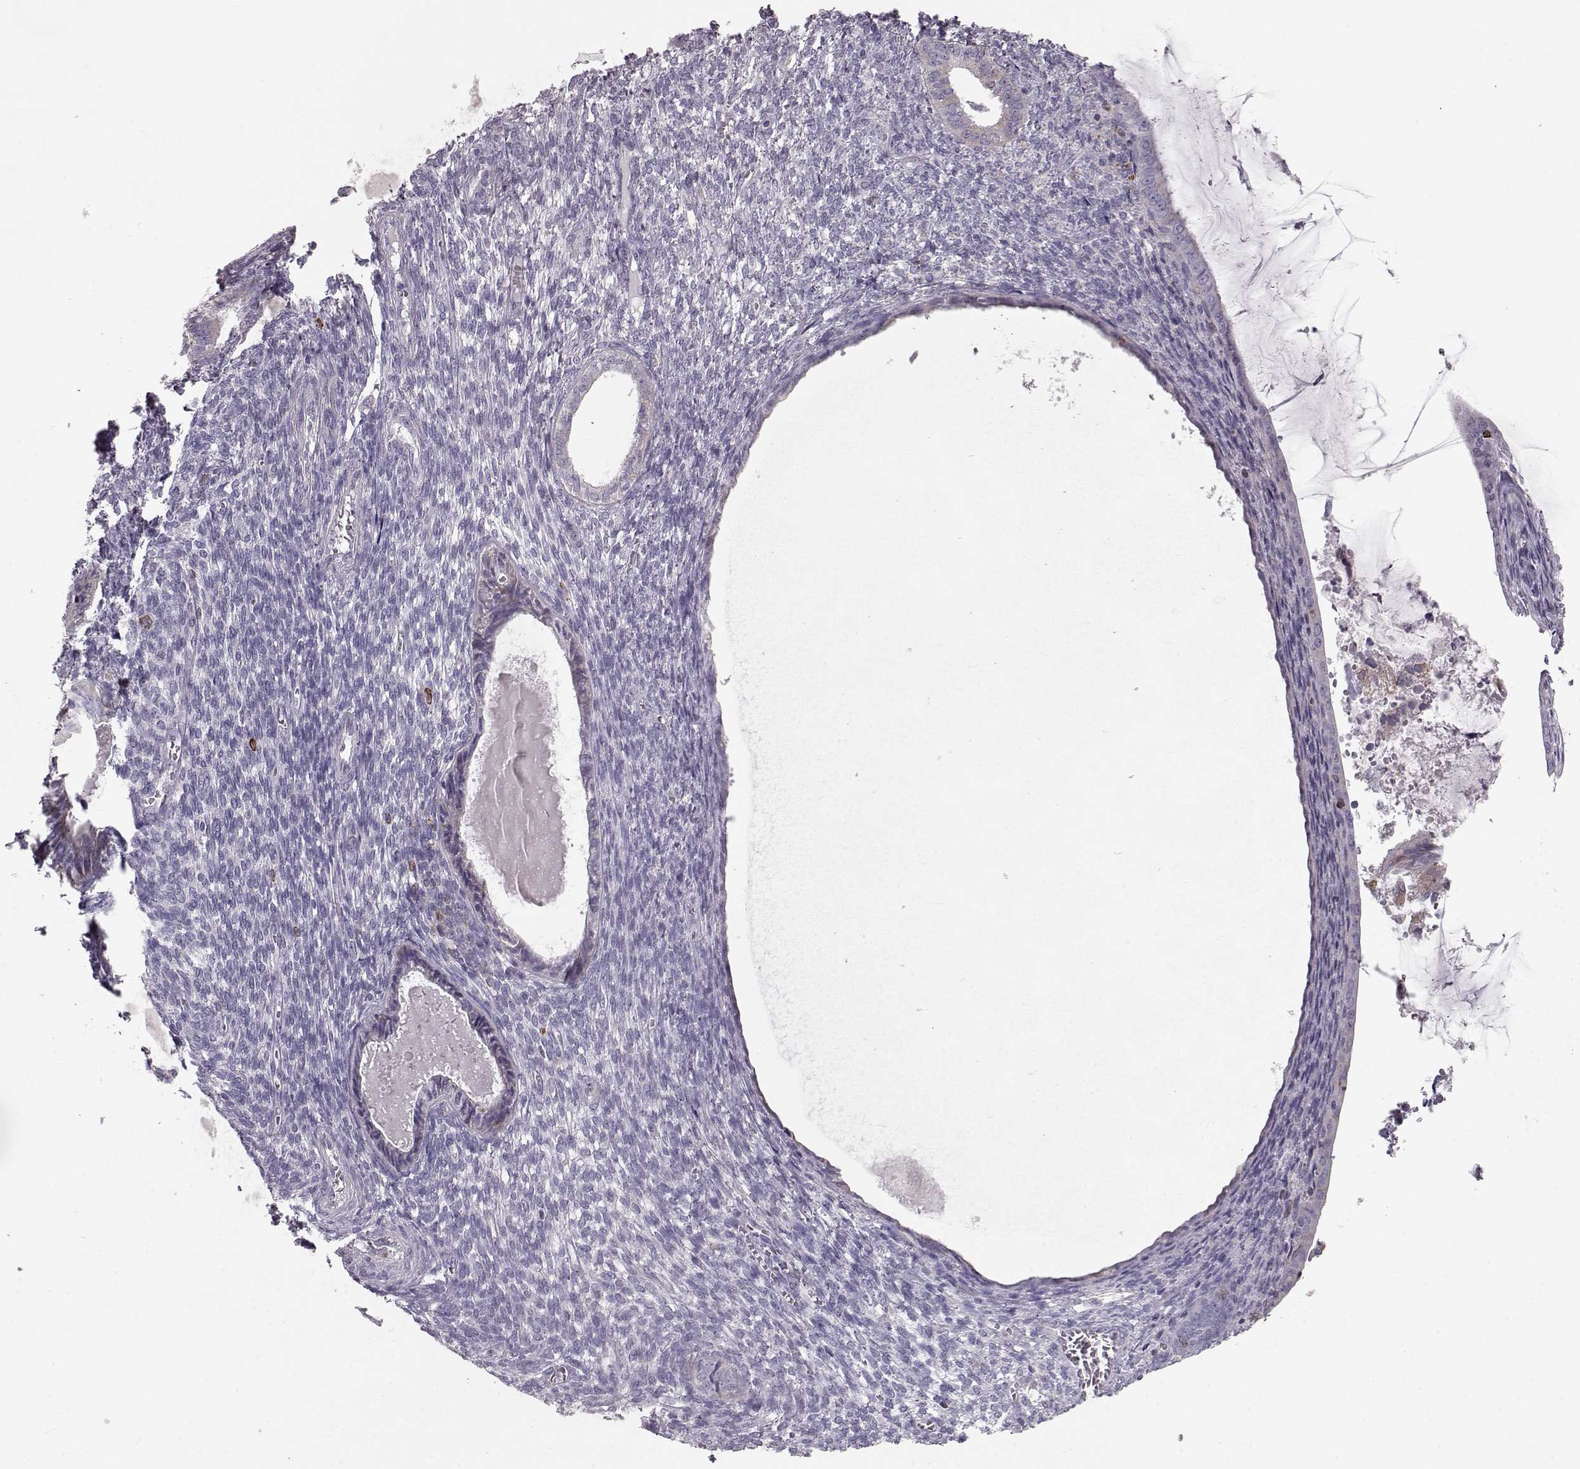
{"staining": {"intensity": "weak", "quantity": "<25%", "location": "cytoplasmic/membranous"}, "tissue": "endometrial cancer", "cell_type": "Tumor cells", "image_type": "cancer", "snomed": [{"axis": "morphology", "description": "Adenocarcinoma, NOS"}, {"axis": "topography", "description": "Endometrium"}], "caption": "This is a image of immunohistochemistry staining of endometrial adenocarcinoma, which shows no staining in tumor cells.", "gene": "ELOVL5", "patient": {"sex": "female", "age": 86}}